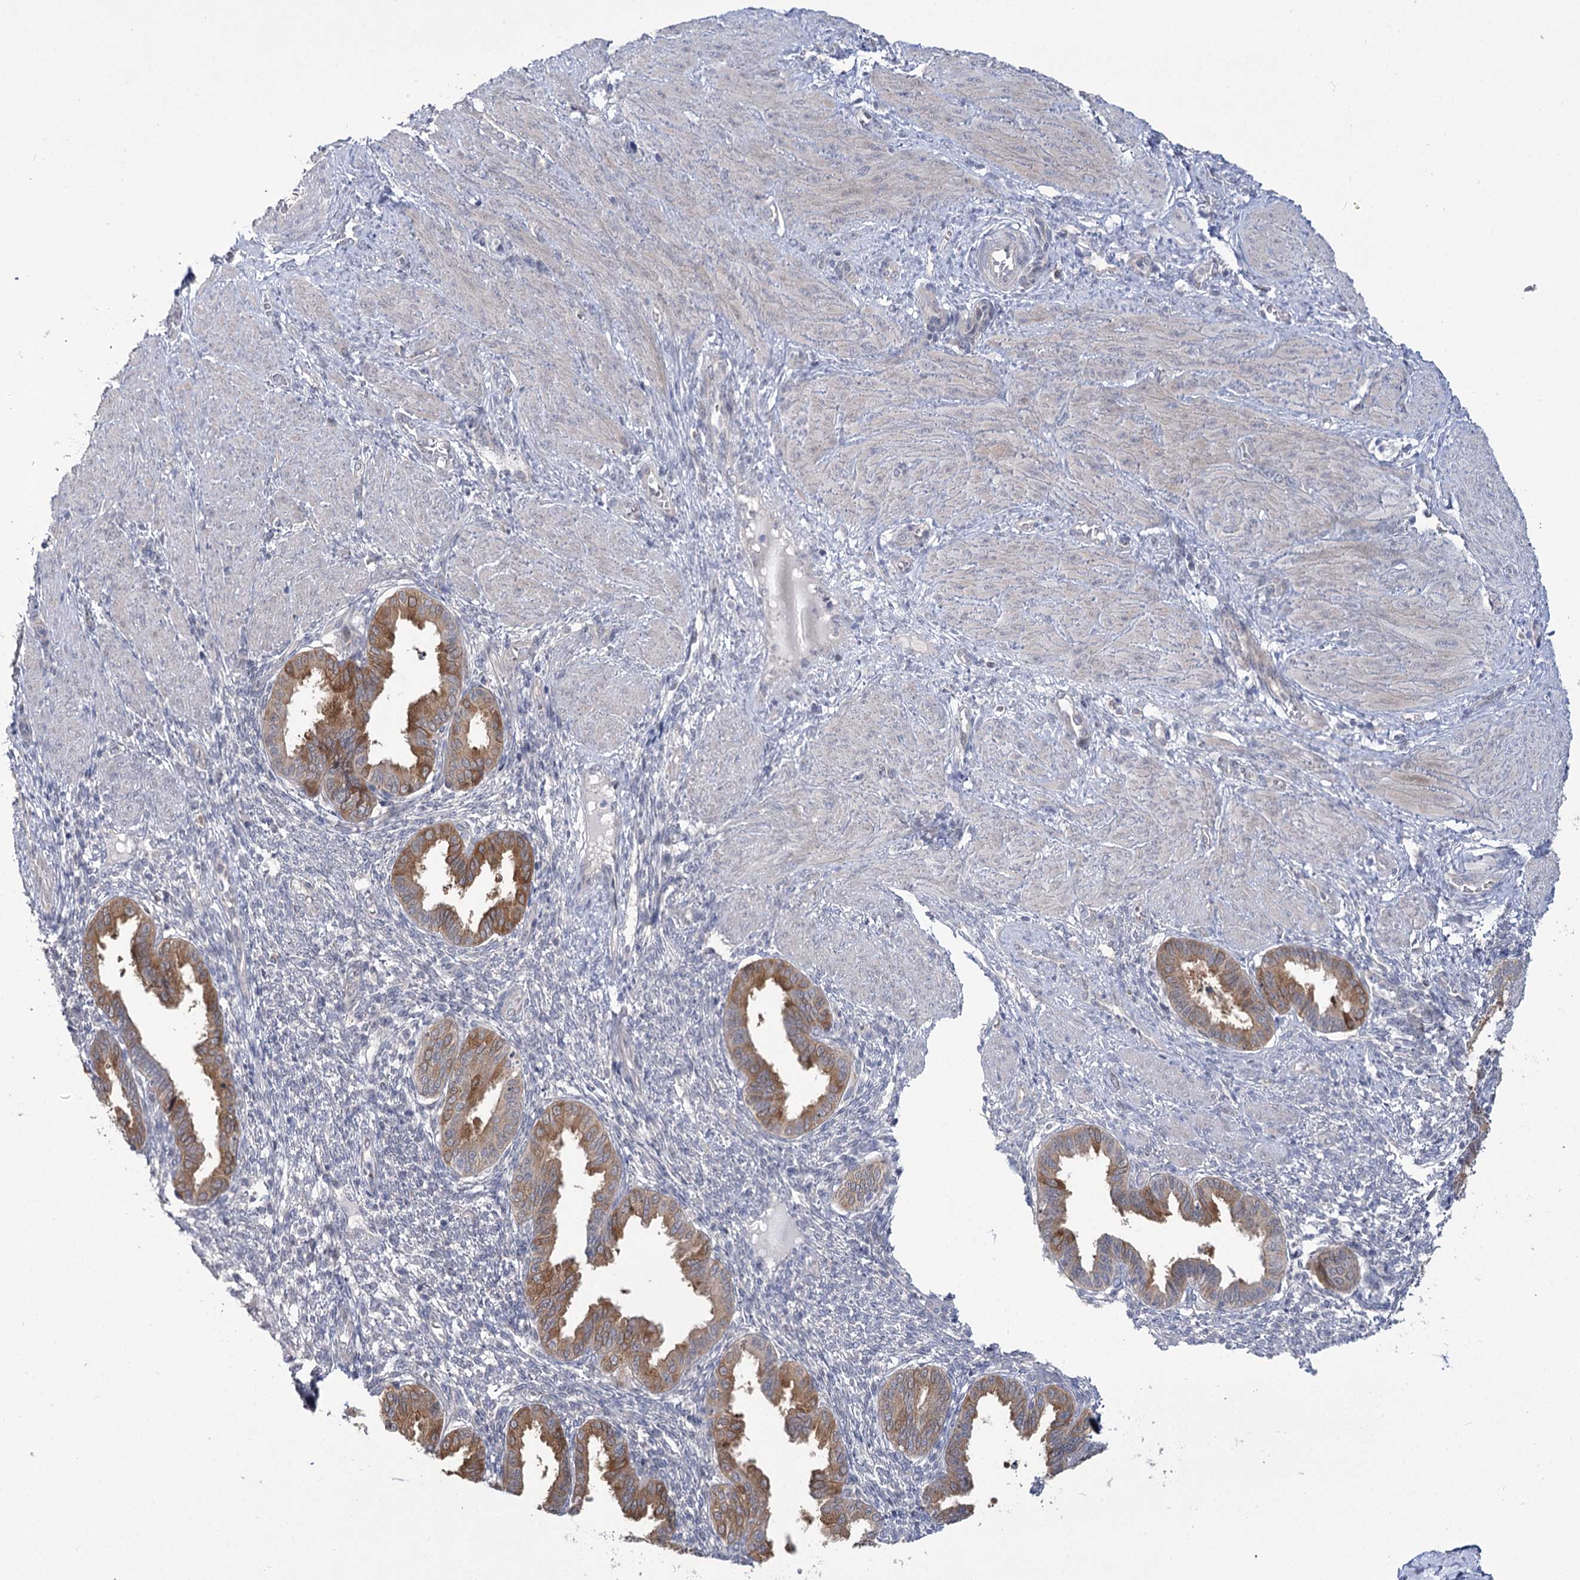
{"staining": {"intensity": "negative", "quantity": "none", "location": "none"}, "tissue": "endometrium", "cell_type": "Cells in endometrial stroma", "image_type": "normal", "snomed": [{"axis": "morphology", "description": "Normal tissue, NOS"}, {"axis": "topography", "description": "Endometrium"}], "caption": "Micrograph shows no protein positivity in cells in endometrial stroma of unremarkable endometrium. (Immunohistochemistry, brightfield microscopy, high magnification).", "gene": "PHYHIPL", "patient": {"sex": "female", "age": 33}}